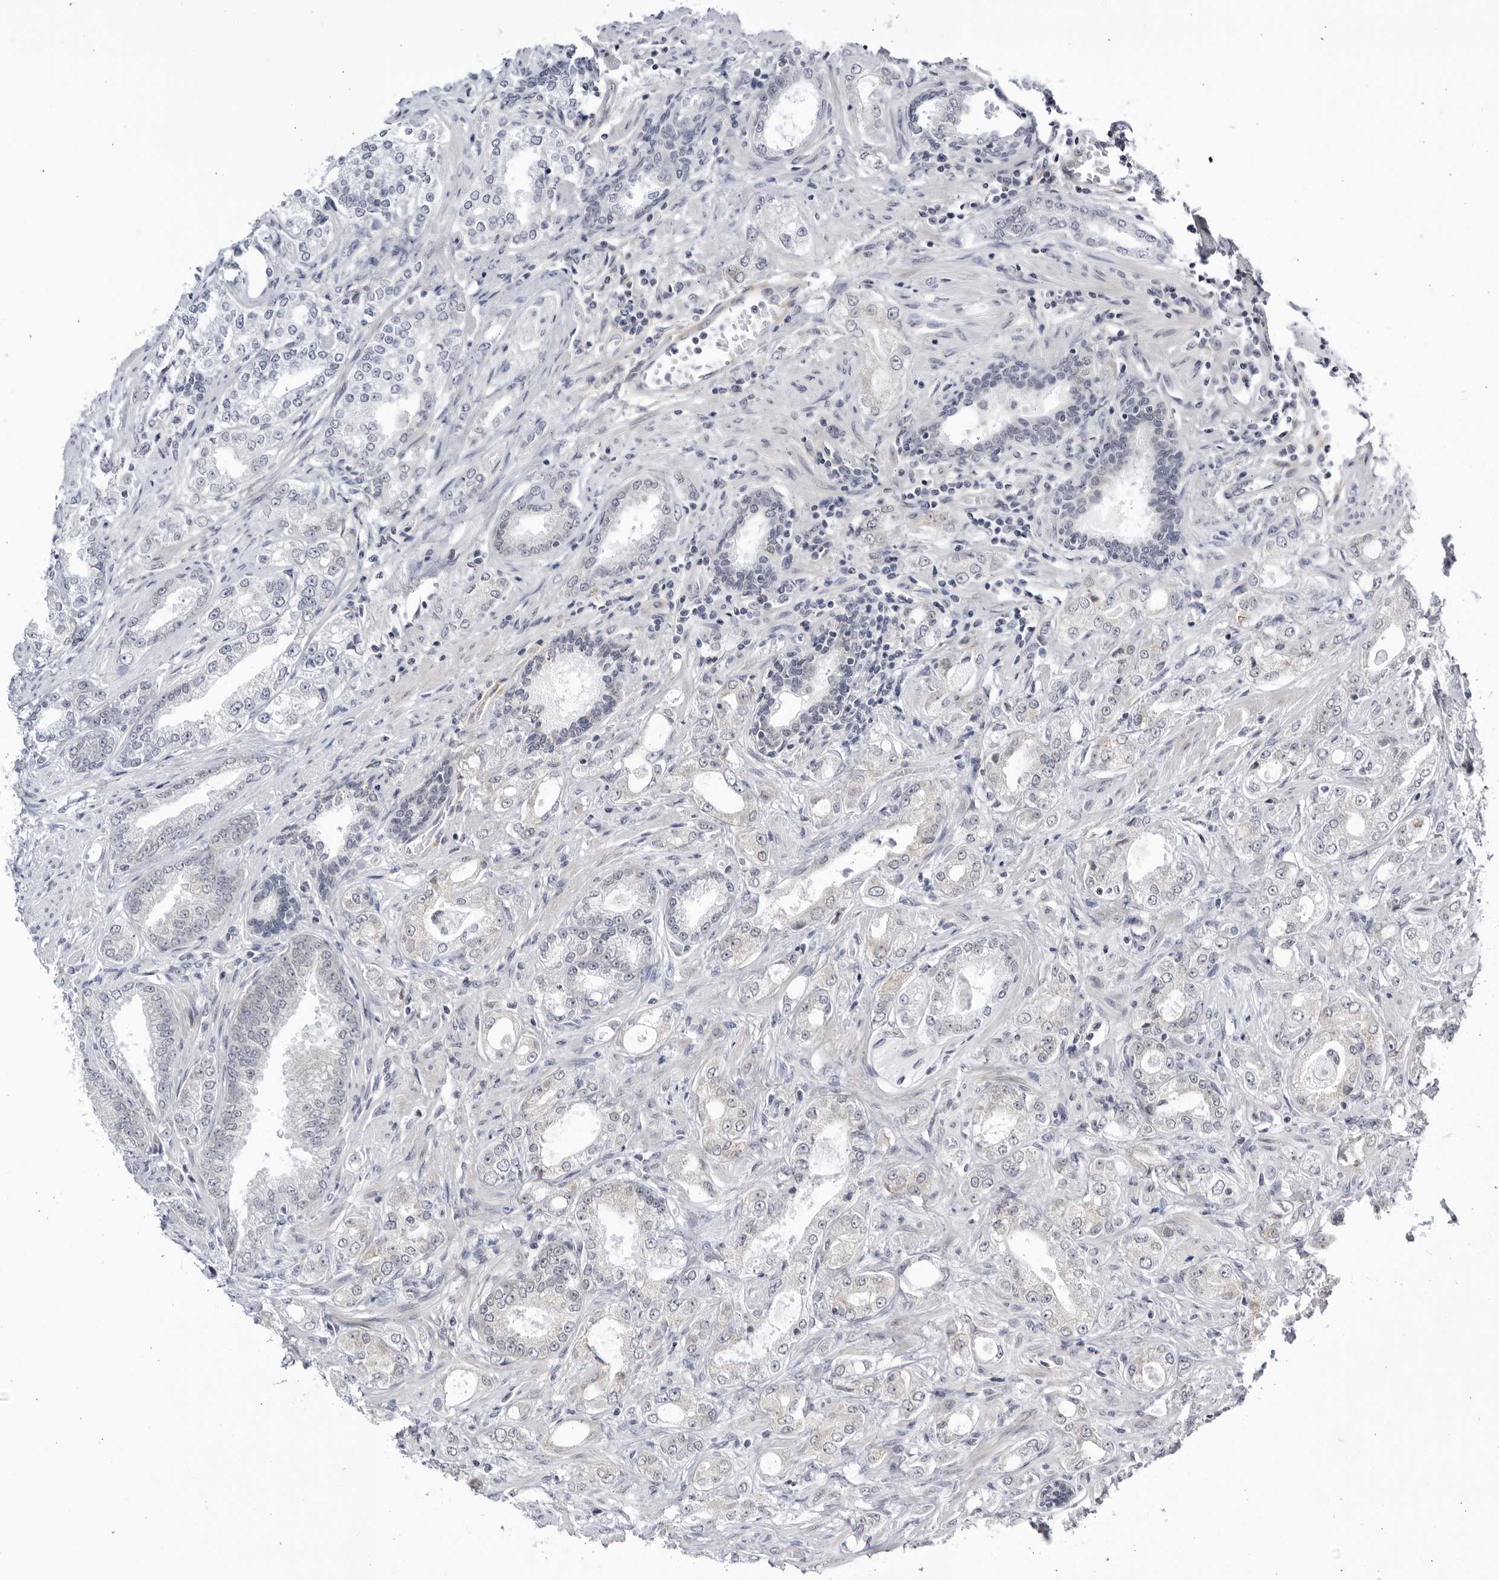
{"staining": {"intensity": "negative", "quantity": "none", "location": "none"}, "tissue": "prostate cancer", "cell_type": "Tumor cells", "image_type": "cancer", "snomed": [{"axis": "morphology", "description": "Normal tissue, NOS"}, {"axis": "morphology", "description": "Adenocarcinoma, High grade"}, {"axis": "topography", "description": "Prostate"}], "caption": "DAB immunohistochemical staining of prostate cancer shows no significant expression in tumor cells.", "gene": "CNBD1", "patient": {"sex": "male", "age": 83}}